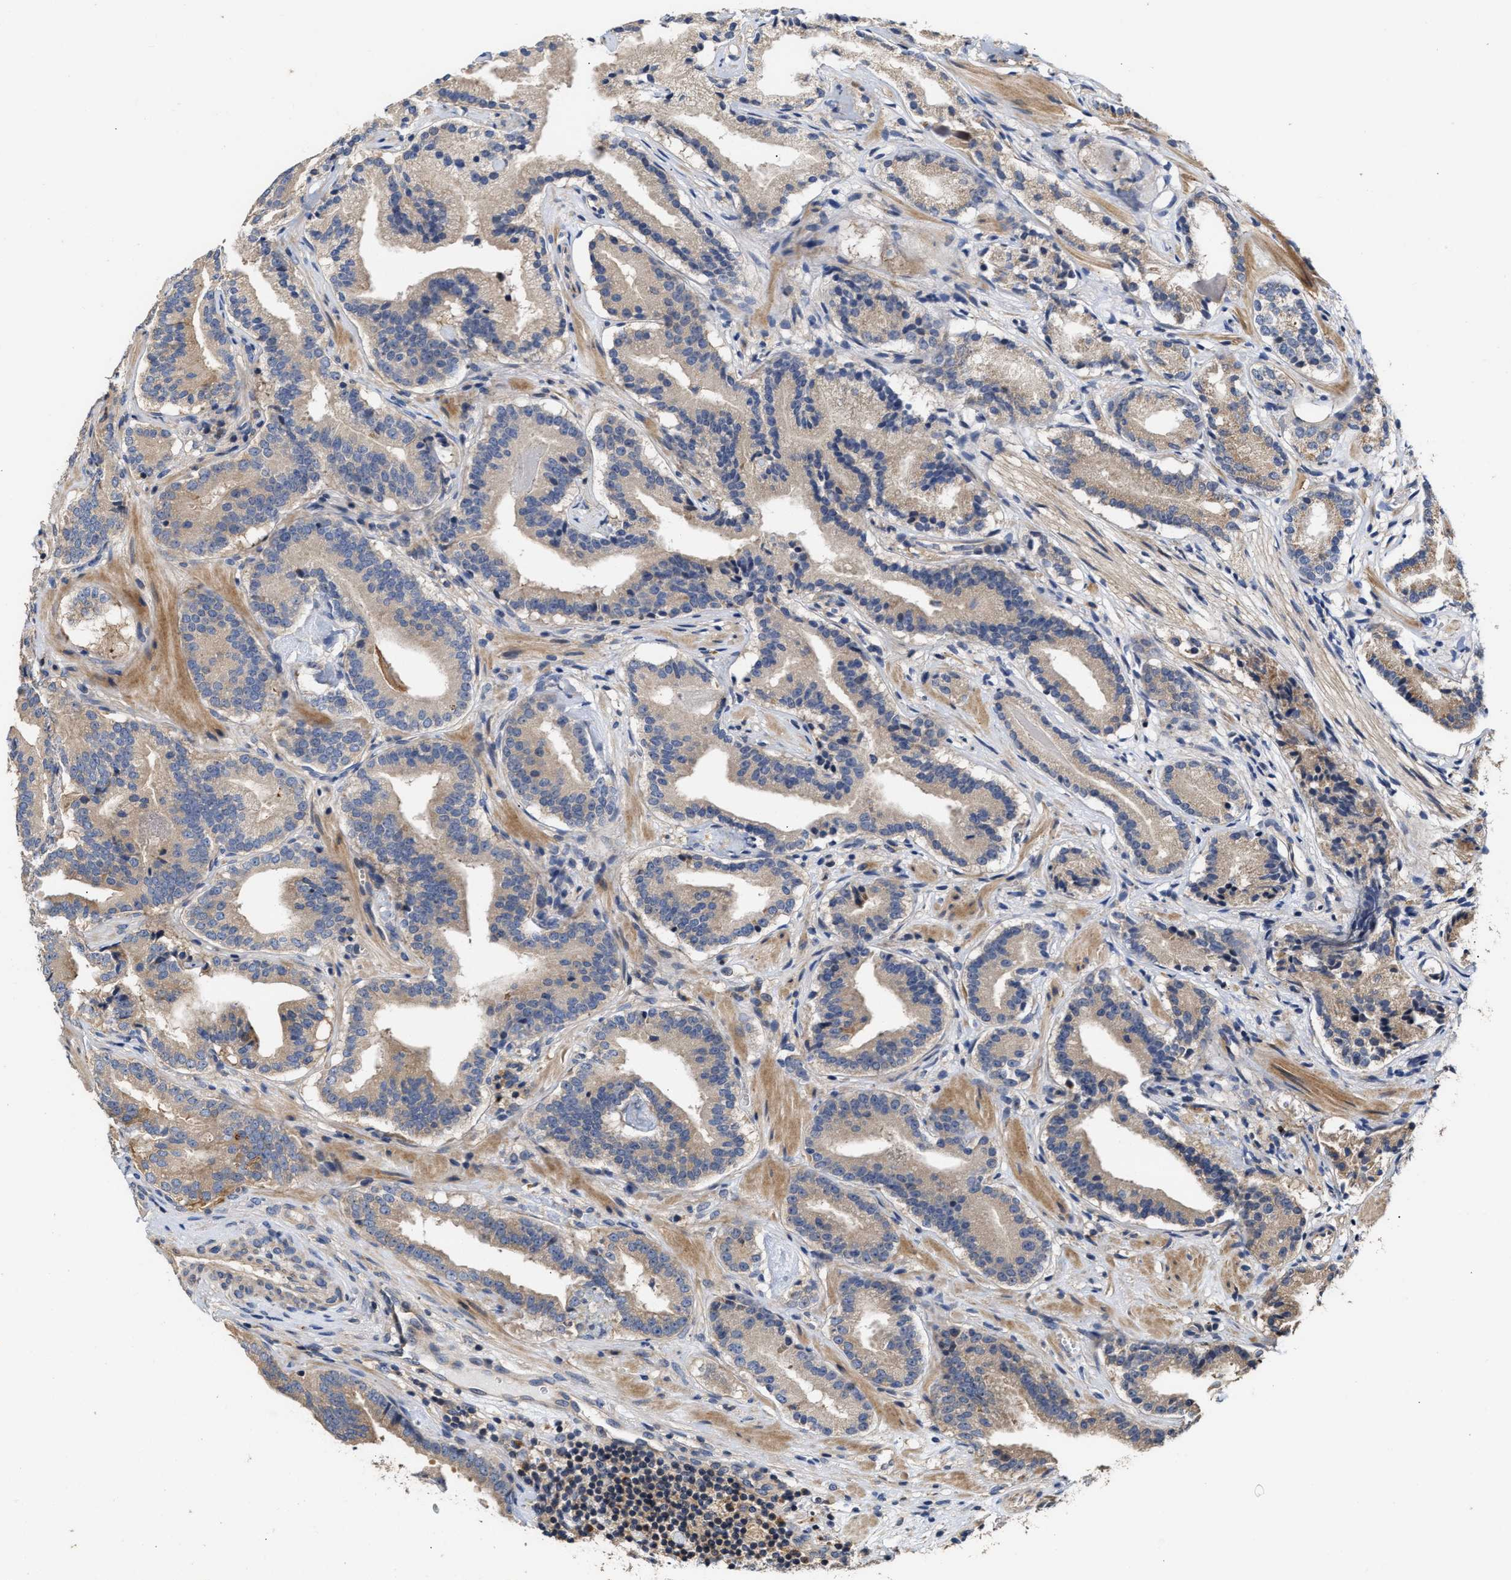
{"staining": {"intensity": "weak", "quantity": ">75%", "location": "cytoplasmic/membranous"}, "tissue": "prostate cancer", "cell_type": "Tumor cells", "image_type": "cancer", "snomed": [{"axis": "morphology", "description": "Adenocarcinoma, Low grade"}, {"axis": "topography", "description": "Prostate"}], "caption": "There is low levels of weak cytoplasmic/membranous staining in tumor cells of low-grade adenocarcinoma (prostate), as demonstrated by immunohistochemical staining (brown color).", "gene": "CLIP2", "patient": {"sex": "male", "age": 51}}